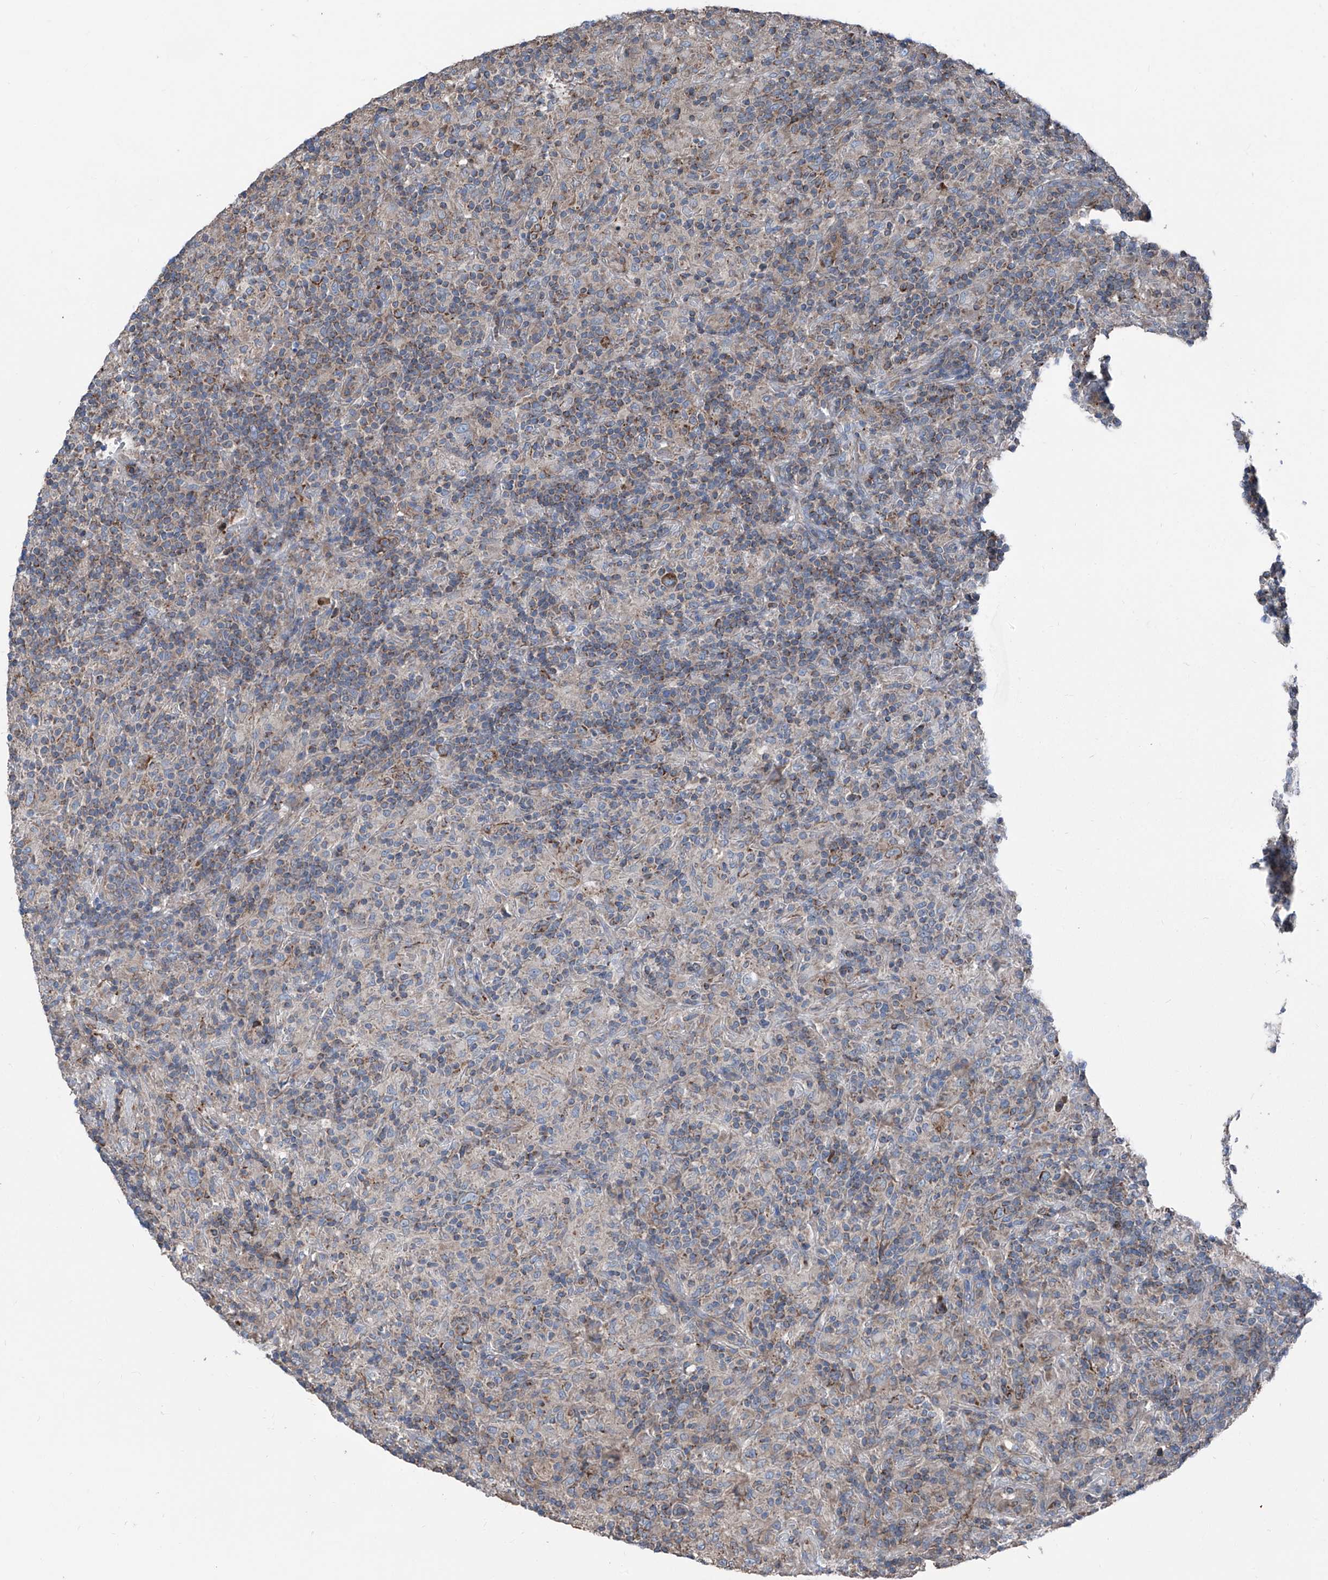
{"staining": {"intensity": "moderate", "quantity": ">75%", "location": "cytoplasmic/membranous"}, "tissue": "lymphoma", "cell_type": "Tumor cells", "image_type": "cancer", "snomed": [{"axis": "morphology", "description": "Hodgkin's disease, NOS"}, {"axis": "topography", "description": "Lymph node"}], "caption": "Human Hodgkin's disease stained with a brown dye displays moderate cytoplasmic/membranous positive staining in approximately >75% of tumor cells.", "gene": "GPAT3", "patient": {"sex": "male", "age": 70}}